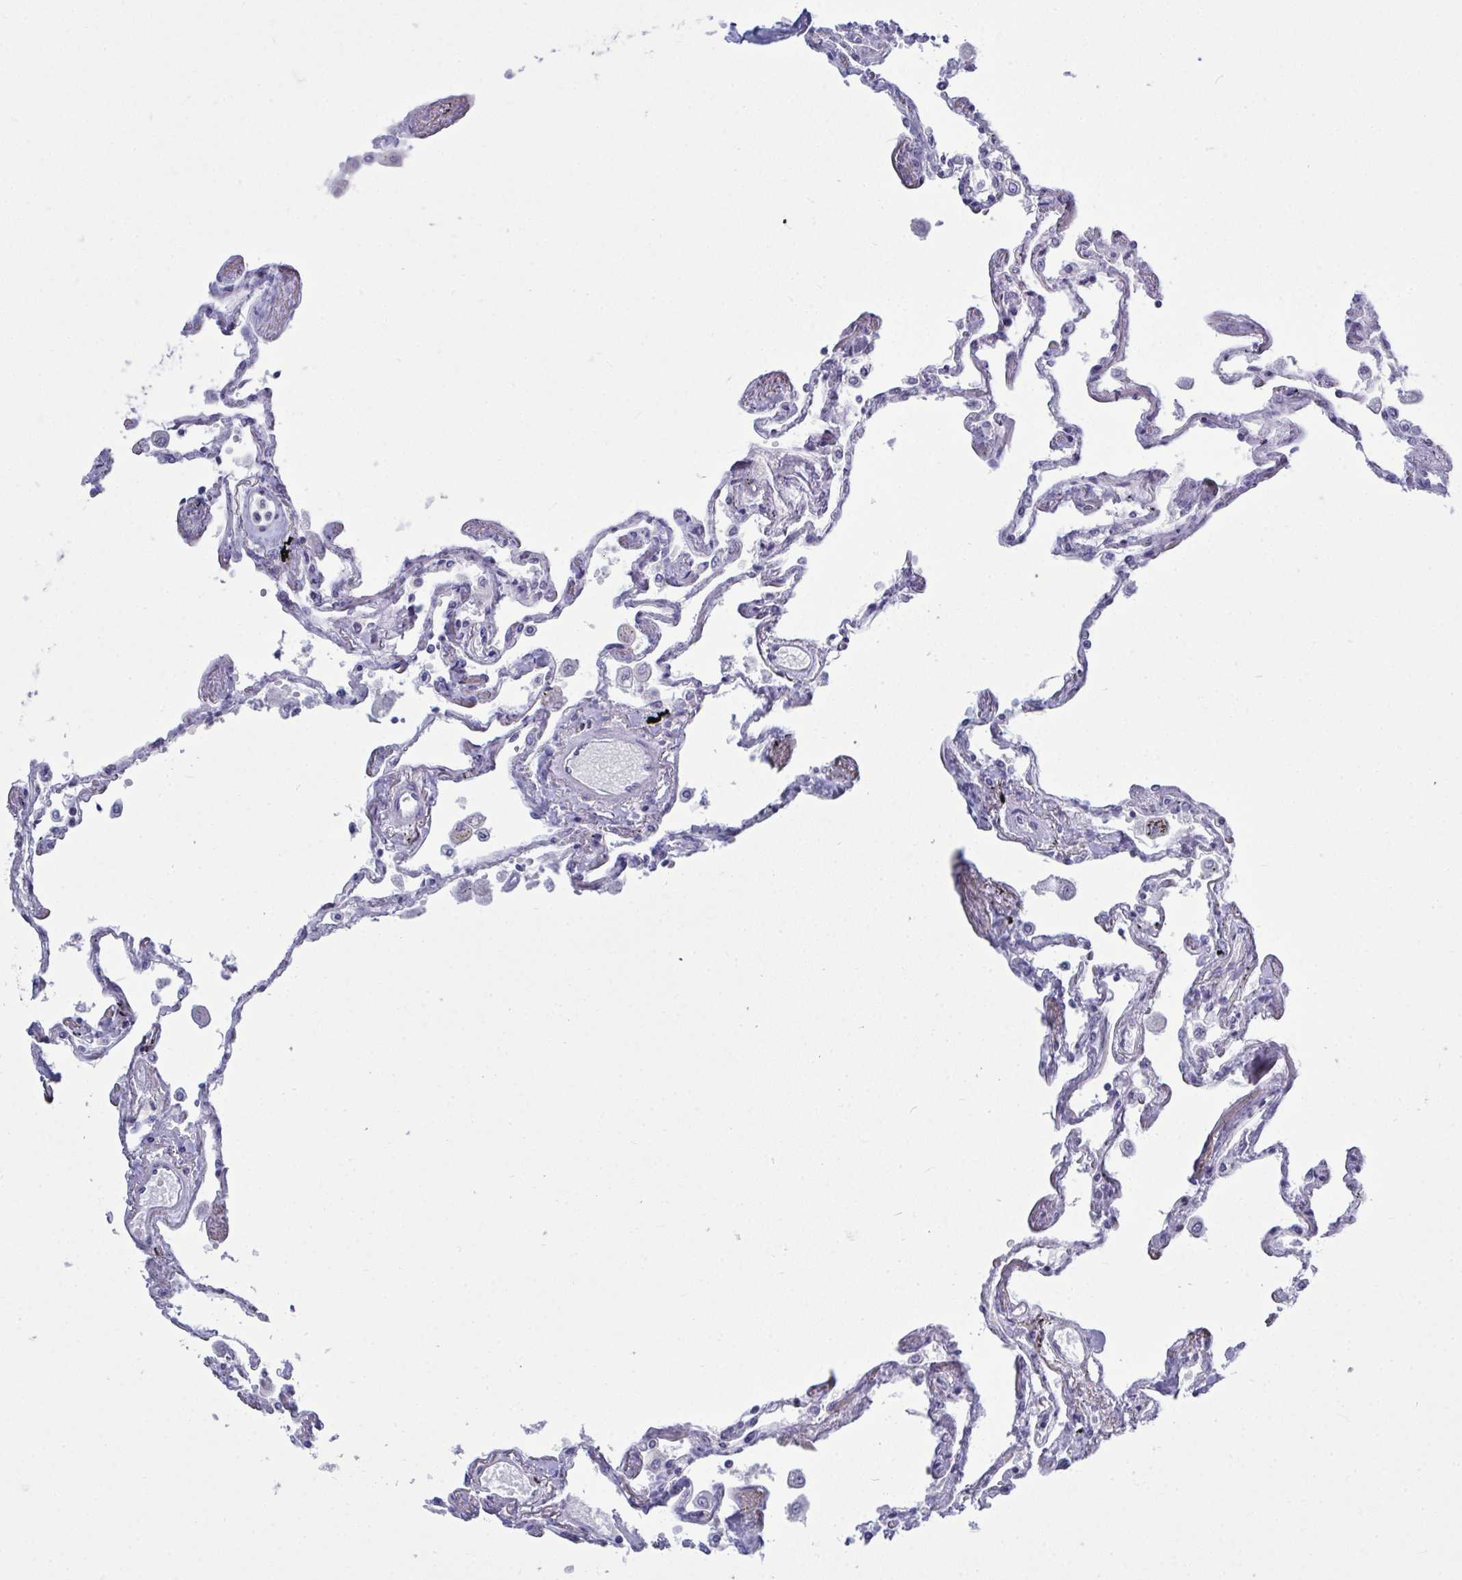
{"staining": {"intensity": "negative", "quantity": "none", "location": "none"}, "tissue": "lung", "cell_type": "Alveolar cells", "image_type": "normal", "snomed": [{"axis": "morphology", "description": "Normal tissue, NOS"}, {"axis": "morphology", "description": "Adenocarcinoma, NOS"}, {"axis": "topography", "description": "Cartilage tissue"}, {"axis": "topography", "description": "Lung"}], "caption": "An image of human lung is negative for staining in alveolar cells. (Immunohistochemistry, brightfield microscopy, high magnification).", "gene": "SERPINB10", "patient": {"sex": "female", "age": 67}}